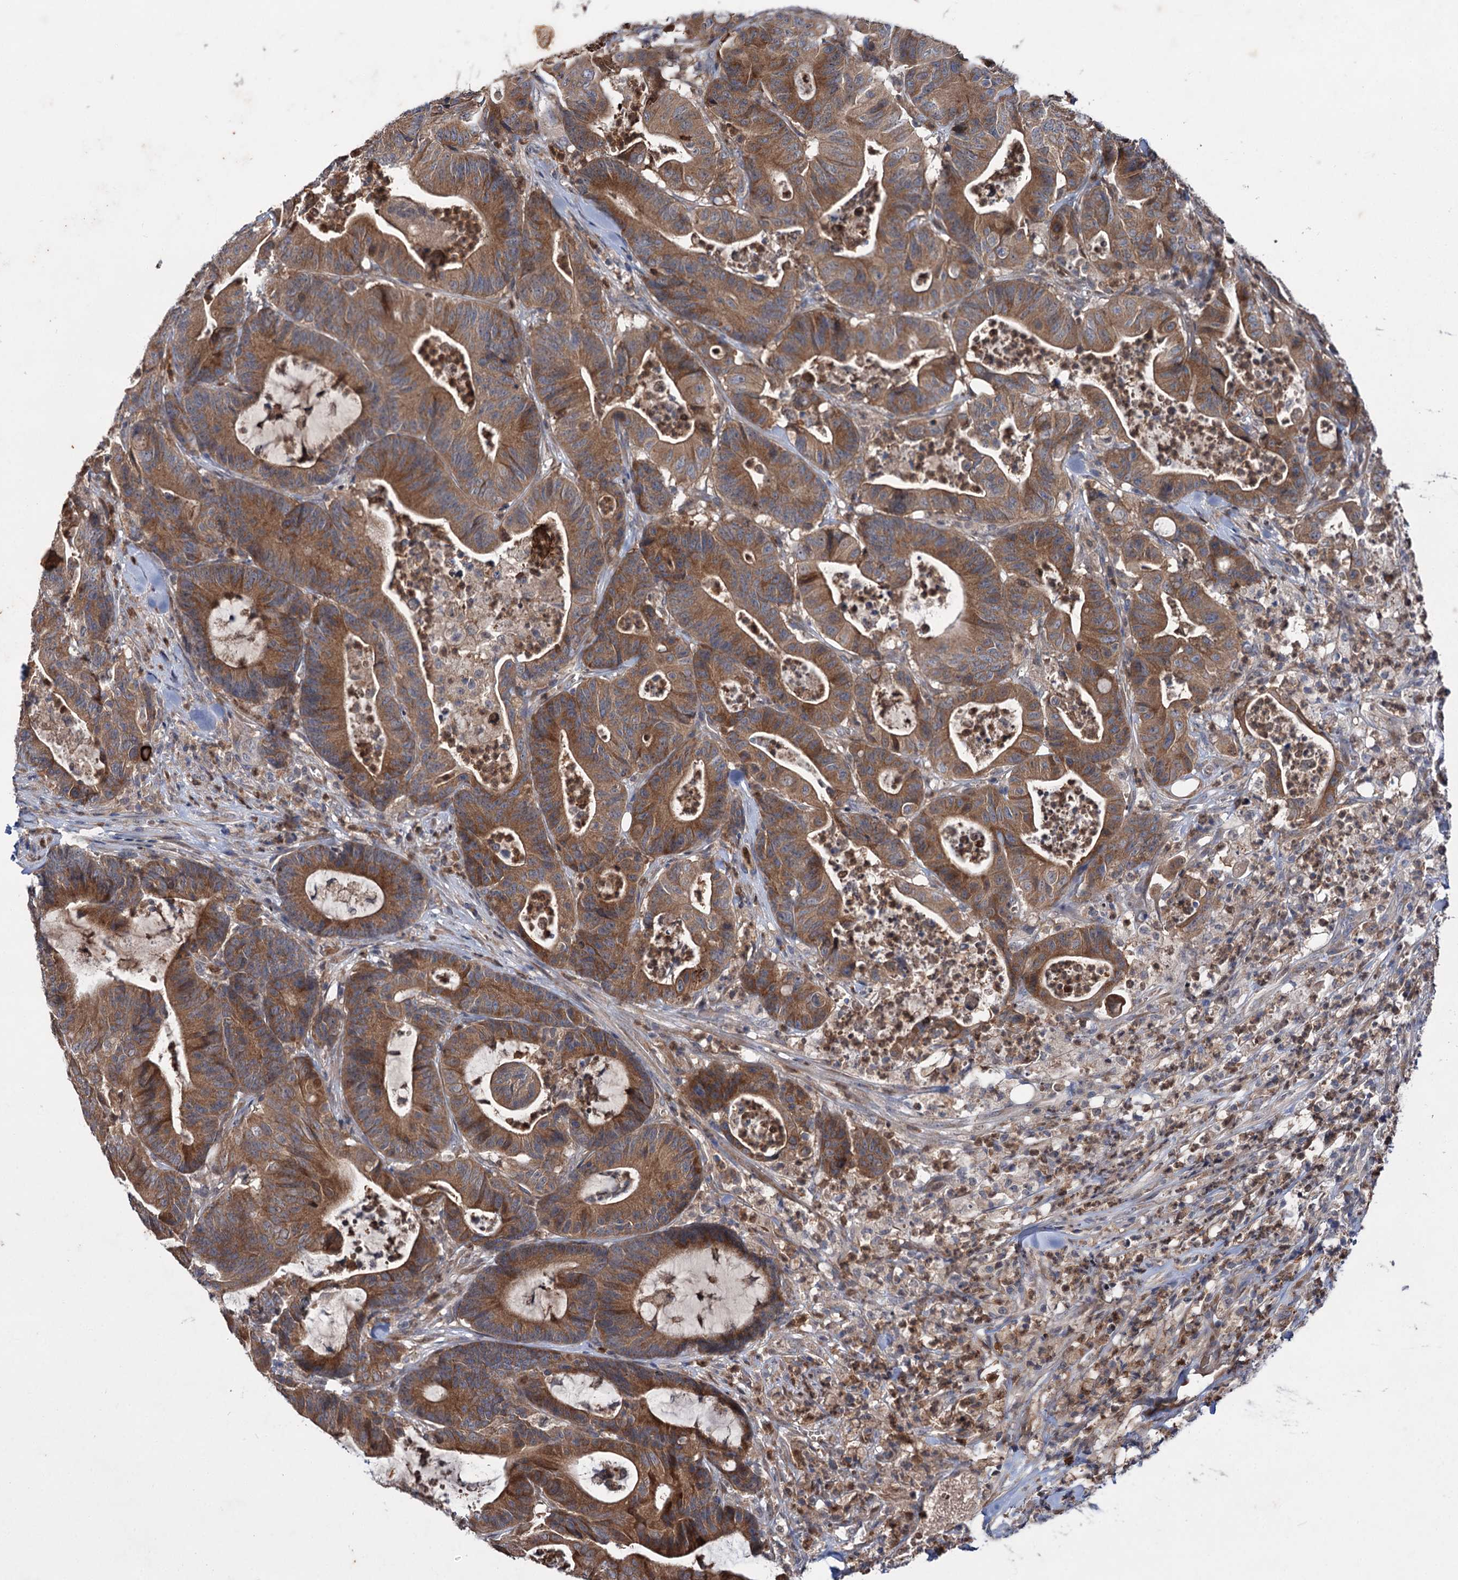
{"staining": {"intensity": "moderate", "quantity": ">75%", "location": "cytoplasmic/membranous"}, "tissue": "colorectal cancer", "cell_type": "Tumor cells", "image_type": "cancer", "snomed": [{"axis": "morphology", "description": "Adenocarcinoma, NOS"}, {"axis": "topography", "description": "Colon"}], "caption": "Tumor cells exhibit moderate cytoplasmic/membranous staining in about >75% of cells in adenocarcinoma (colorectal). Nuclei are stained in blue.", "gene": "PTPN3", "patient": {"sex": "female", "age": 84}}